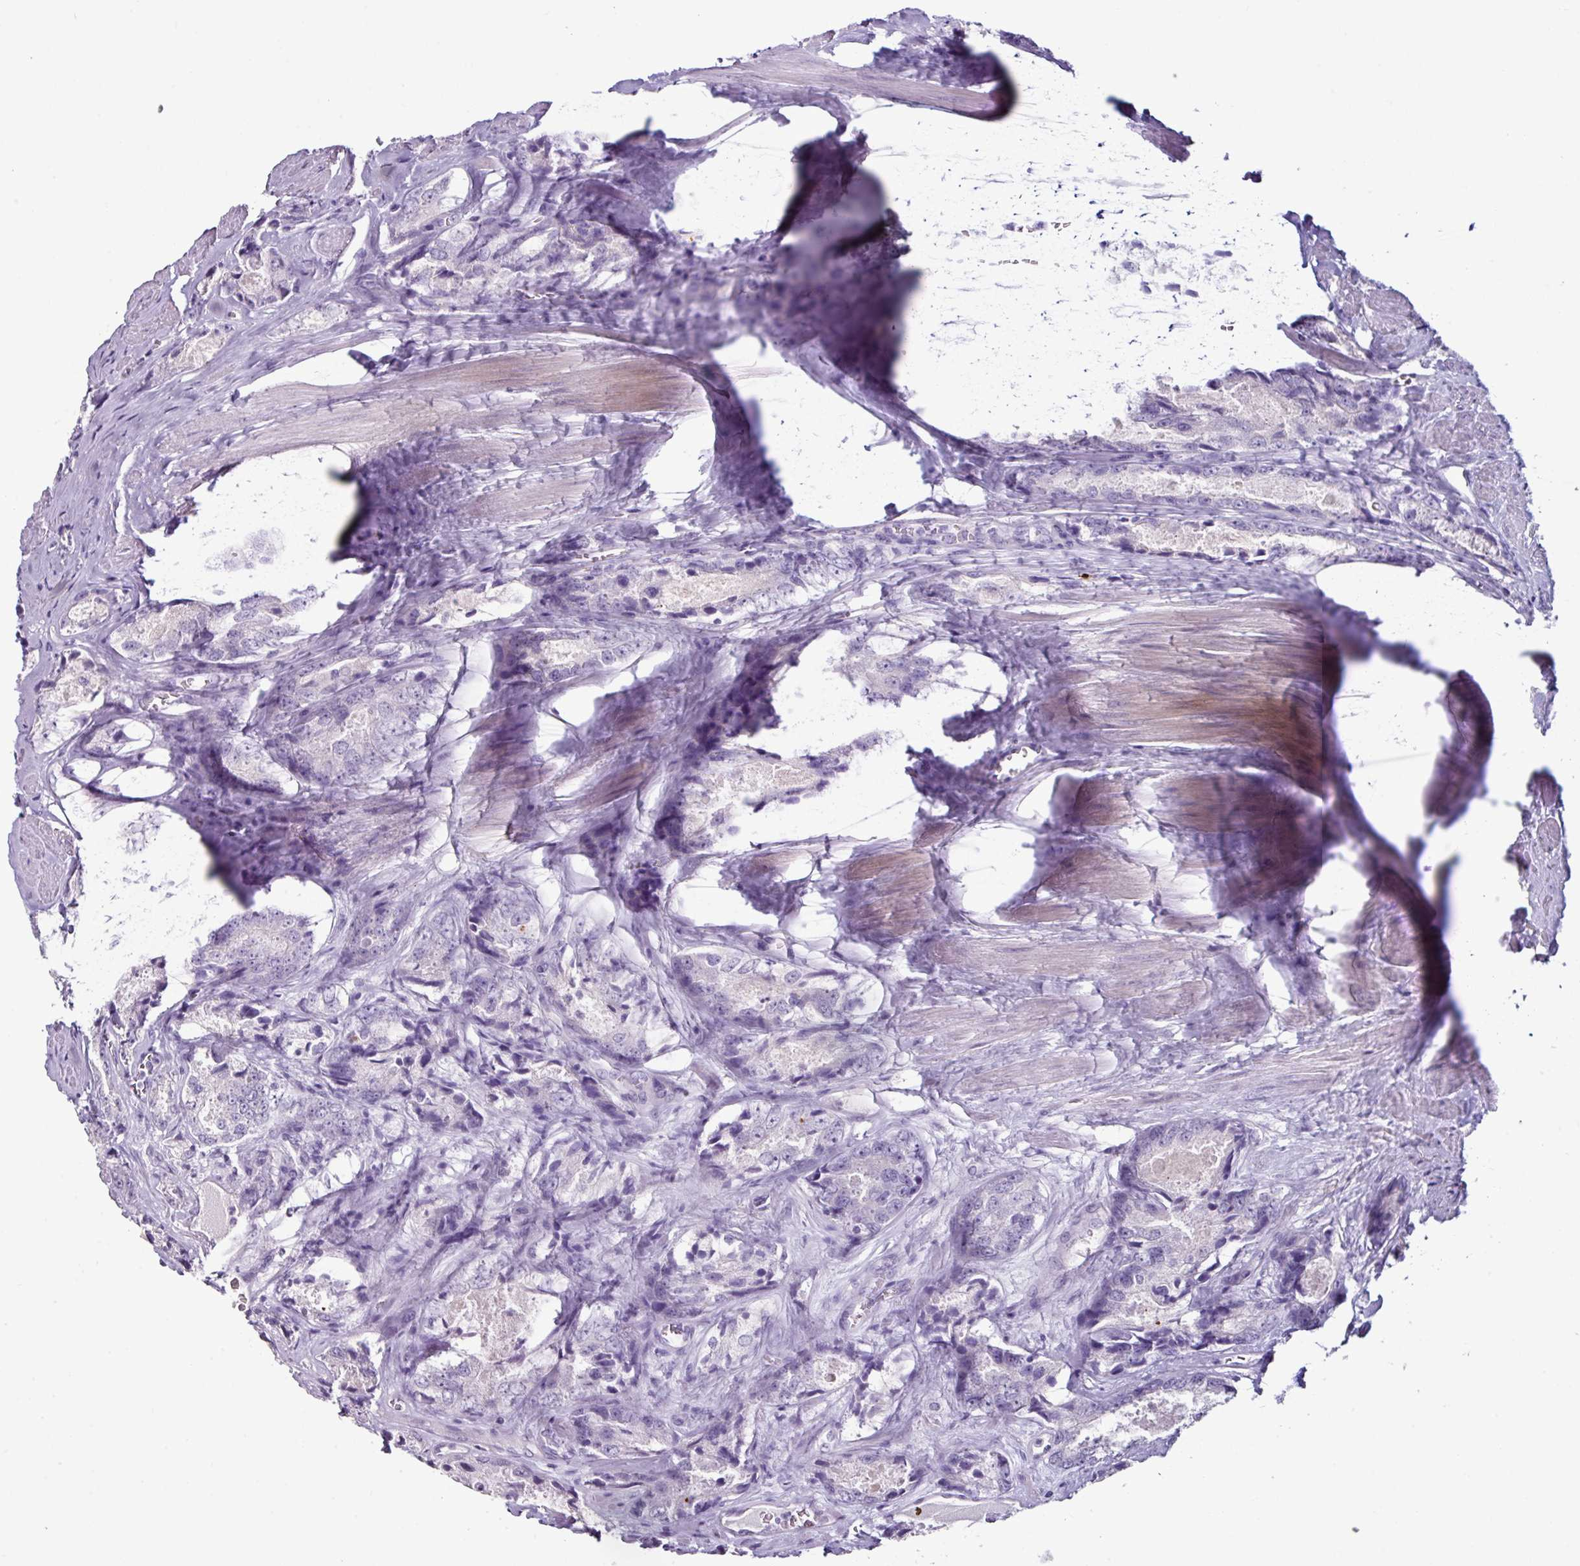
{"staining": {"intensity": "negative", "quantity": "none", "location": "none"}, "tissue": "prostate cancer", "cell_type": "Tumor cells", "image_type": "cancer", "snomed": [{"axis": "morphology", "description": "Adenocarcinoma, Low grade"}, {"axis": "topography", "description": "Prostate"}], "caption": "IHC of human prostate cancer exhibits no staining in tumor cells.", "gene": "GLP2R", "patient": {"sex": "male", "age": 68}}